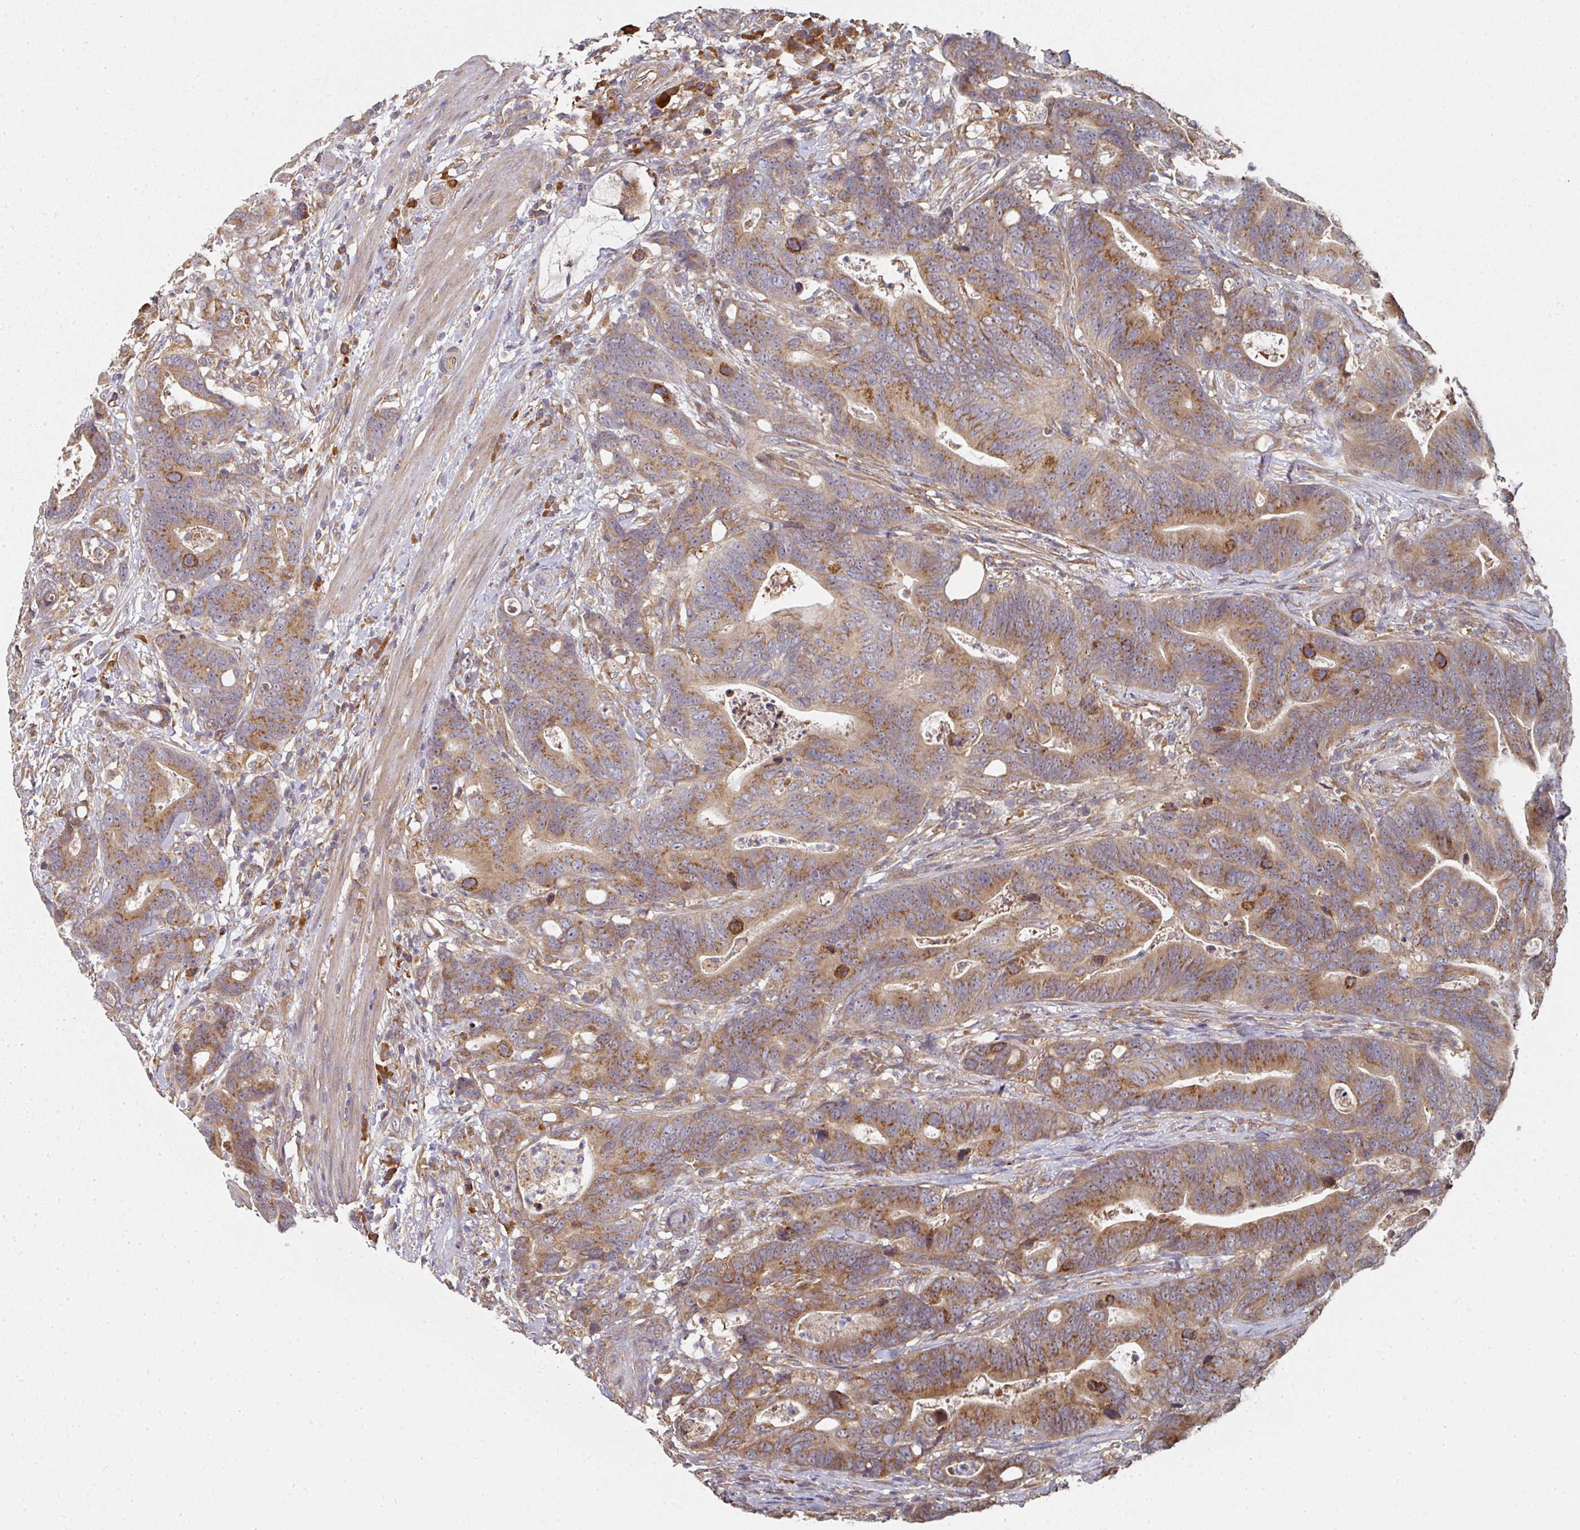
{"staining": {"intensity": "moderate", "quantity": ">75%", "location": "cytoplasmic/membranous"}, "tissue": "colorectal cancer", "cell_type": "Tumor cells", "image_type": "cancer", "snomed": [{"axis": "morphology", "description": "Adenocarcinoma, NOS"}, {"axis": "topography", "description": "Colon"}], "caption": "Colorectal cancer (adenocarcinoma) stained with a brown dye exhibits moderate cytoplasmic/membranous positive staining in approximately >75% of tumor cells.", "gene": "EDEM2", "patient": {"sex": "female", "age": 82}}